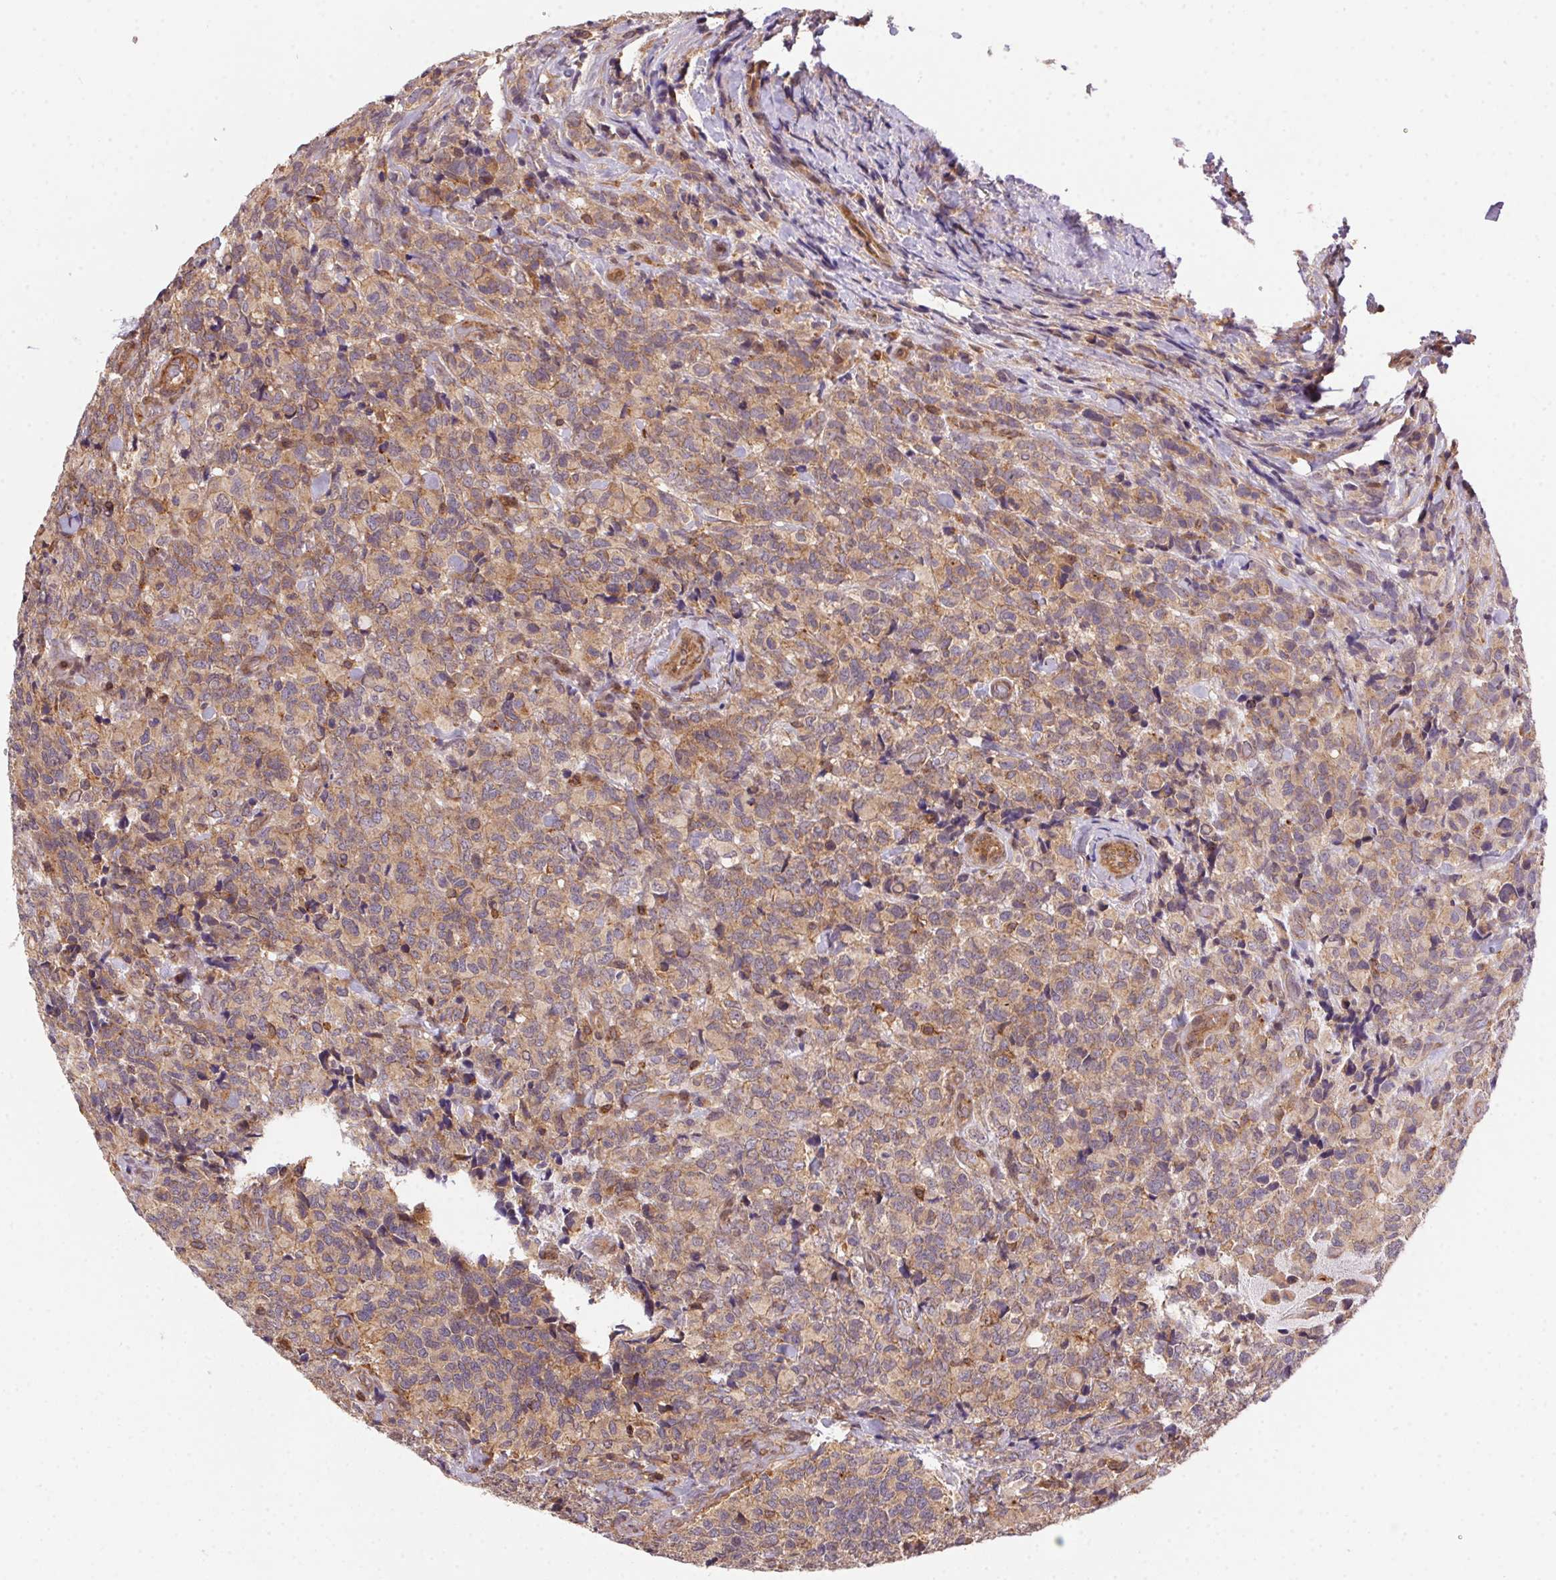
{"staining": {"intensity": "moderate", "quantity": ">75%", "location": "cytoplasmic/membranous"}, "tissue": "glioma", "cell_type": "Tumor cells", "image_type": "cancer", "snomed": [{"axis": "morphology", "description": "Glioma, malignant, High grade"}, {"axis": "topography", "description": "Brain"}], "caption": "A brown stain shows moderate cytoplasmic/membranous expression of a protein in malignant glioma (high-grade) tumor cells. (Brightfield microscopy of DAB IHC at high magnification).", "gene": "MEX3D", "patient": {"sex": "male", "age": 39}}